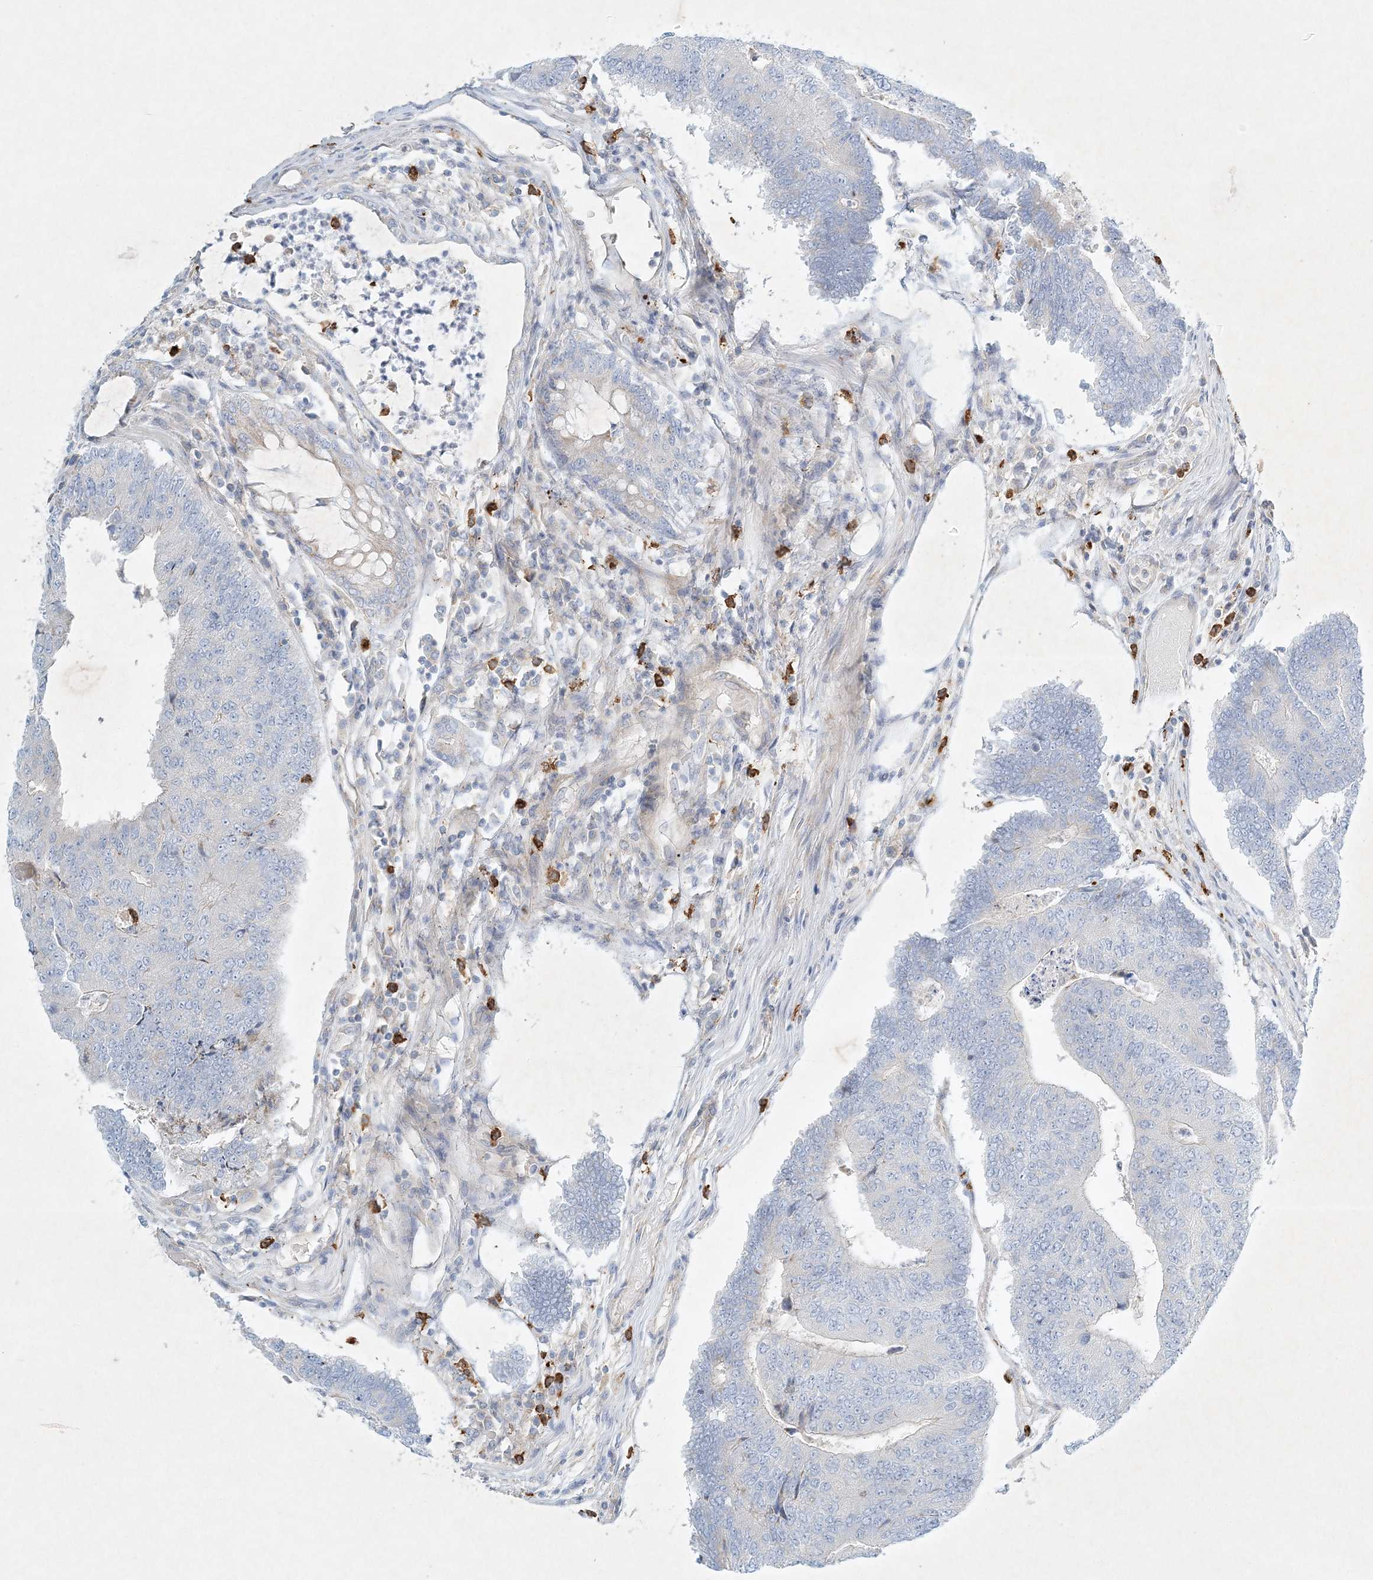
{"staining": {"intensity": "negative", "quantity": "none", "location": "none"}, "tissue": "colorectal cancer", "cell_type": "Tumor cells", "image_type": "cancer", "snomed": [{"axis": "morphology", "description": "Adenocarcinoma, NOS"}, {"axis": "topography", "description": "Colon"}], "caption": "High power microscopy histopathology image of an immunohistochemistry (IHC) micrograph of adenocarcinoma (colorectal), revealing no significant expression in tumor cells.", "gene": "STK11IP", "patient": {"sex": "female", "age": 67}}